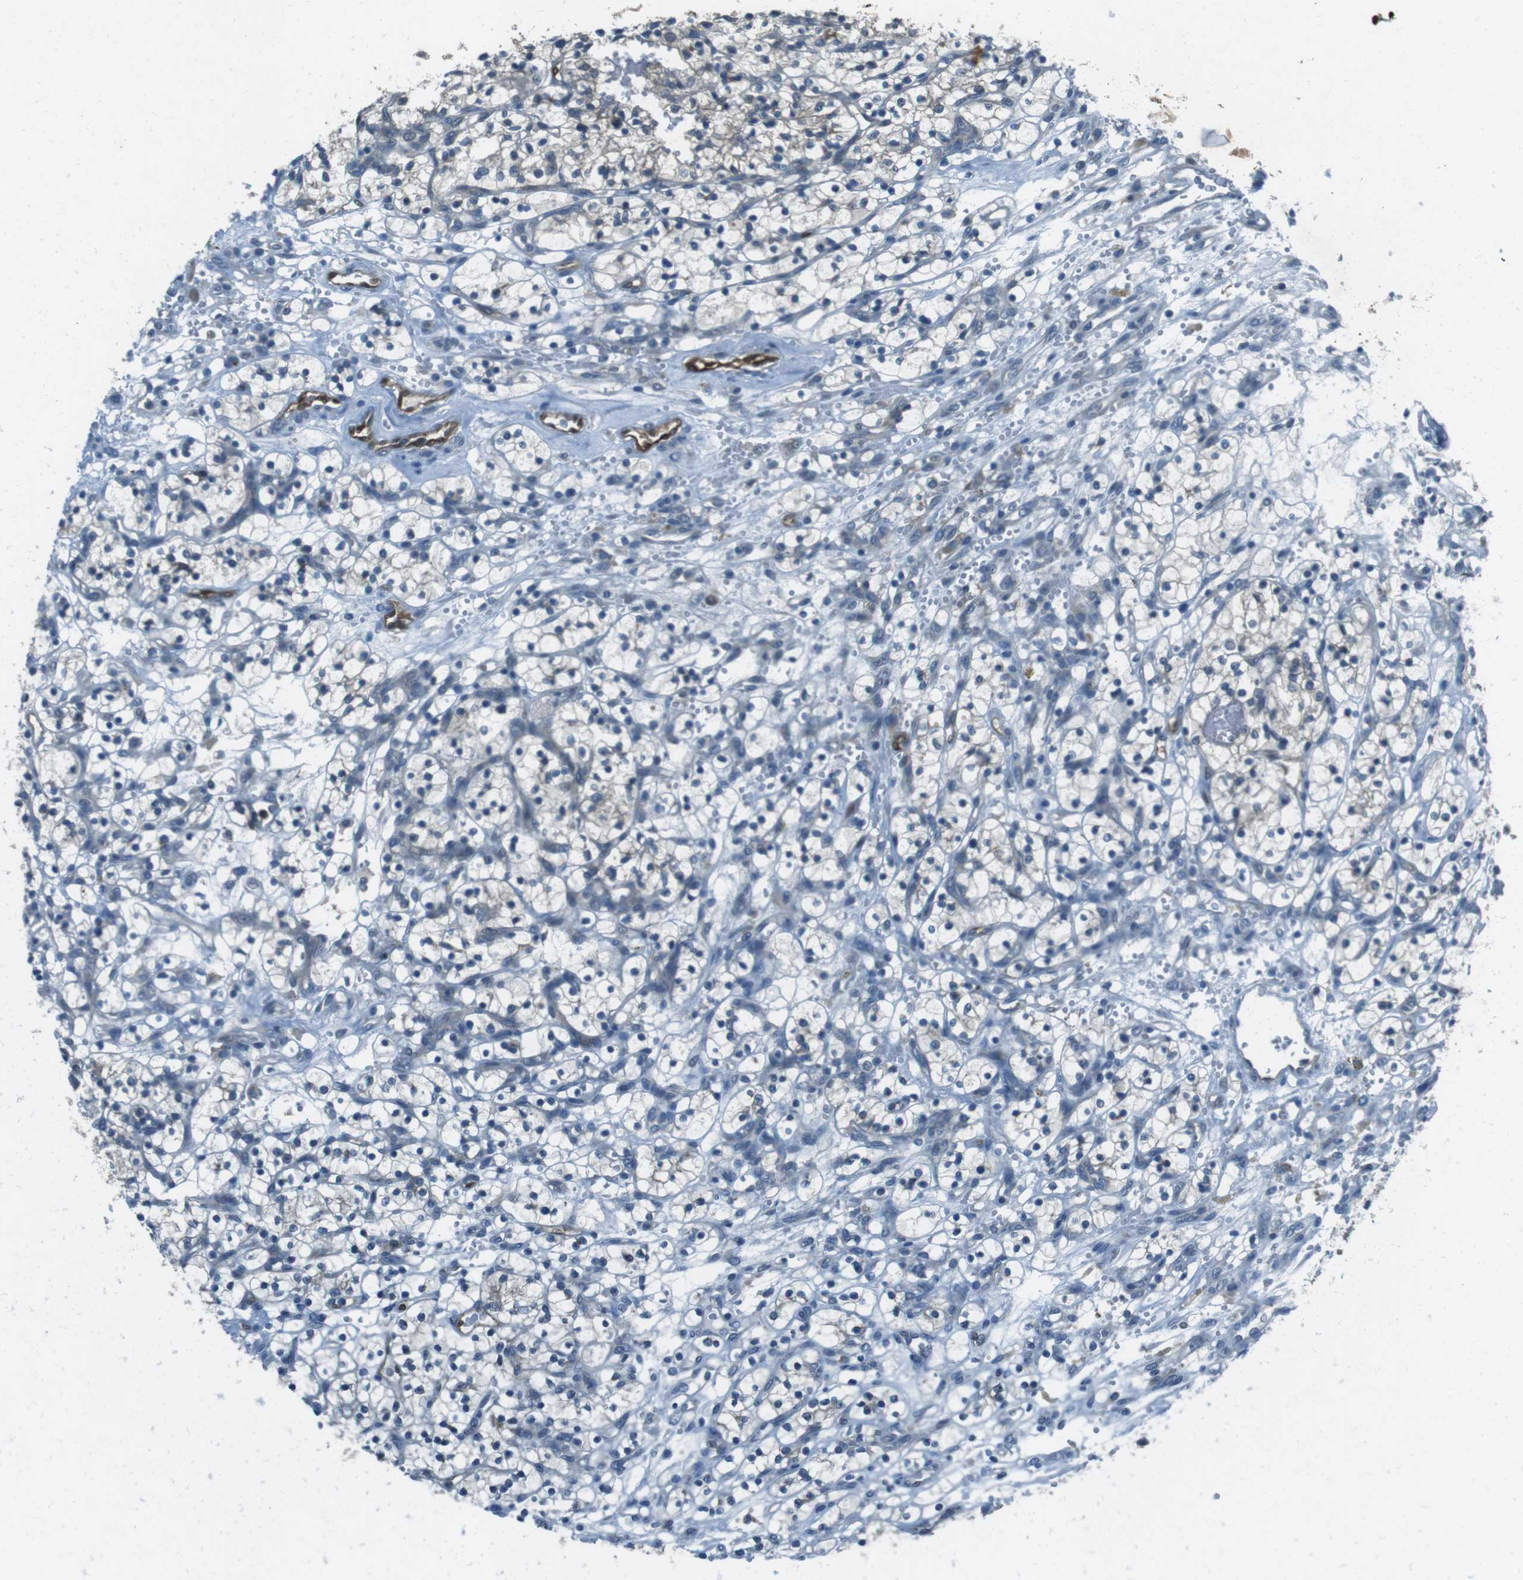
{"staining": {"intensity": "negative", "quantity": "none", "location": "none"}, "tissue": "renal cancer", "cell_type": "Tumor cells", "image_type": "cancer", "snomed": [{"axis": "morphology", "description": "Adenocarcinoma, NOS"}, {"axis": "topography", "description": "Kidney"}], "caption": "The IHC histopathology image has no significant positivity in tumor cells of renal adenocarcinoma tissue. The staining is performed using DAB brown chromogen with nuclei counter-stained in using hematoxylin.", "gene": "MFAP3", "patient": {"sex": "female", "age": 57}}